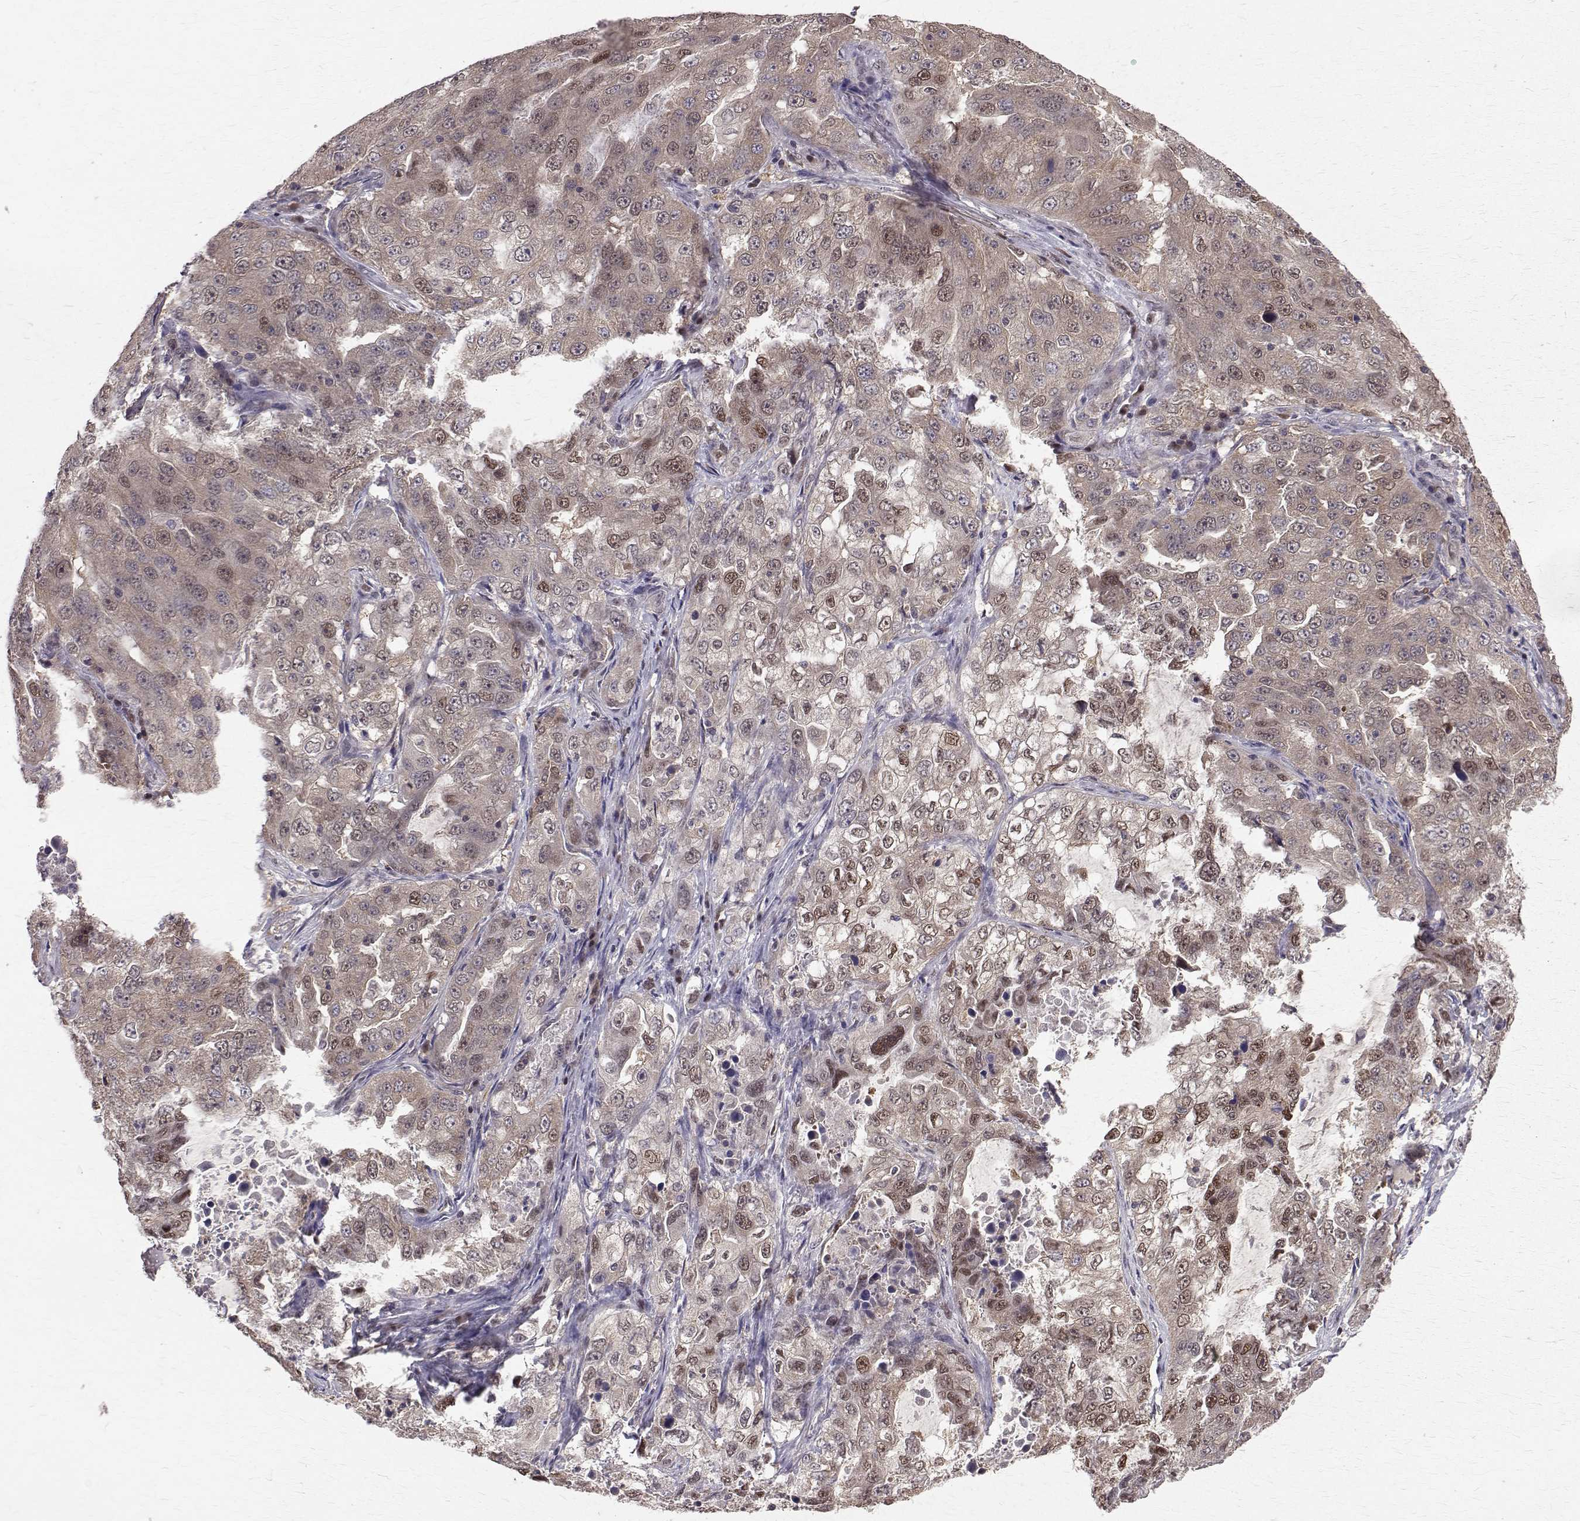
{"staining": {"intensity": "weak", "quantity": "25%-75%", "location": "cytoplasmic/membranous,nuclear"}, "tissue": "lung cancer", "cell_type": "Tumor cells", "image_type": "cancer", "snomed": [{"axis": "morphology", "description": "Adenocarcinoma, NOS"}, {"axis": "topography", "description": "Lung"}], "caption": "A histopathology image of human lung cancer stained for a protein shows weak cytoplasmic/membranous and nuclear brown staining in tumor cells.", "gene": "NIF3L1", "patient": {"sex": "female", "age": 61}}